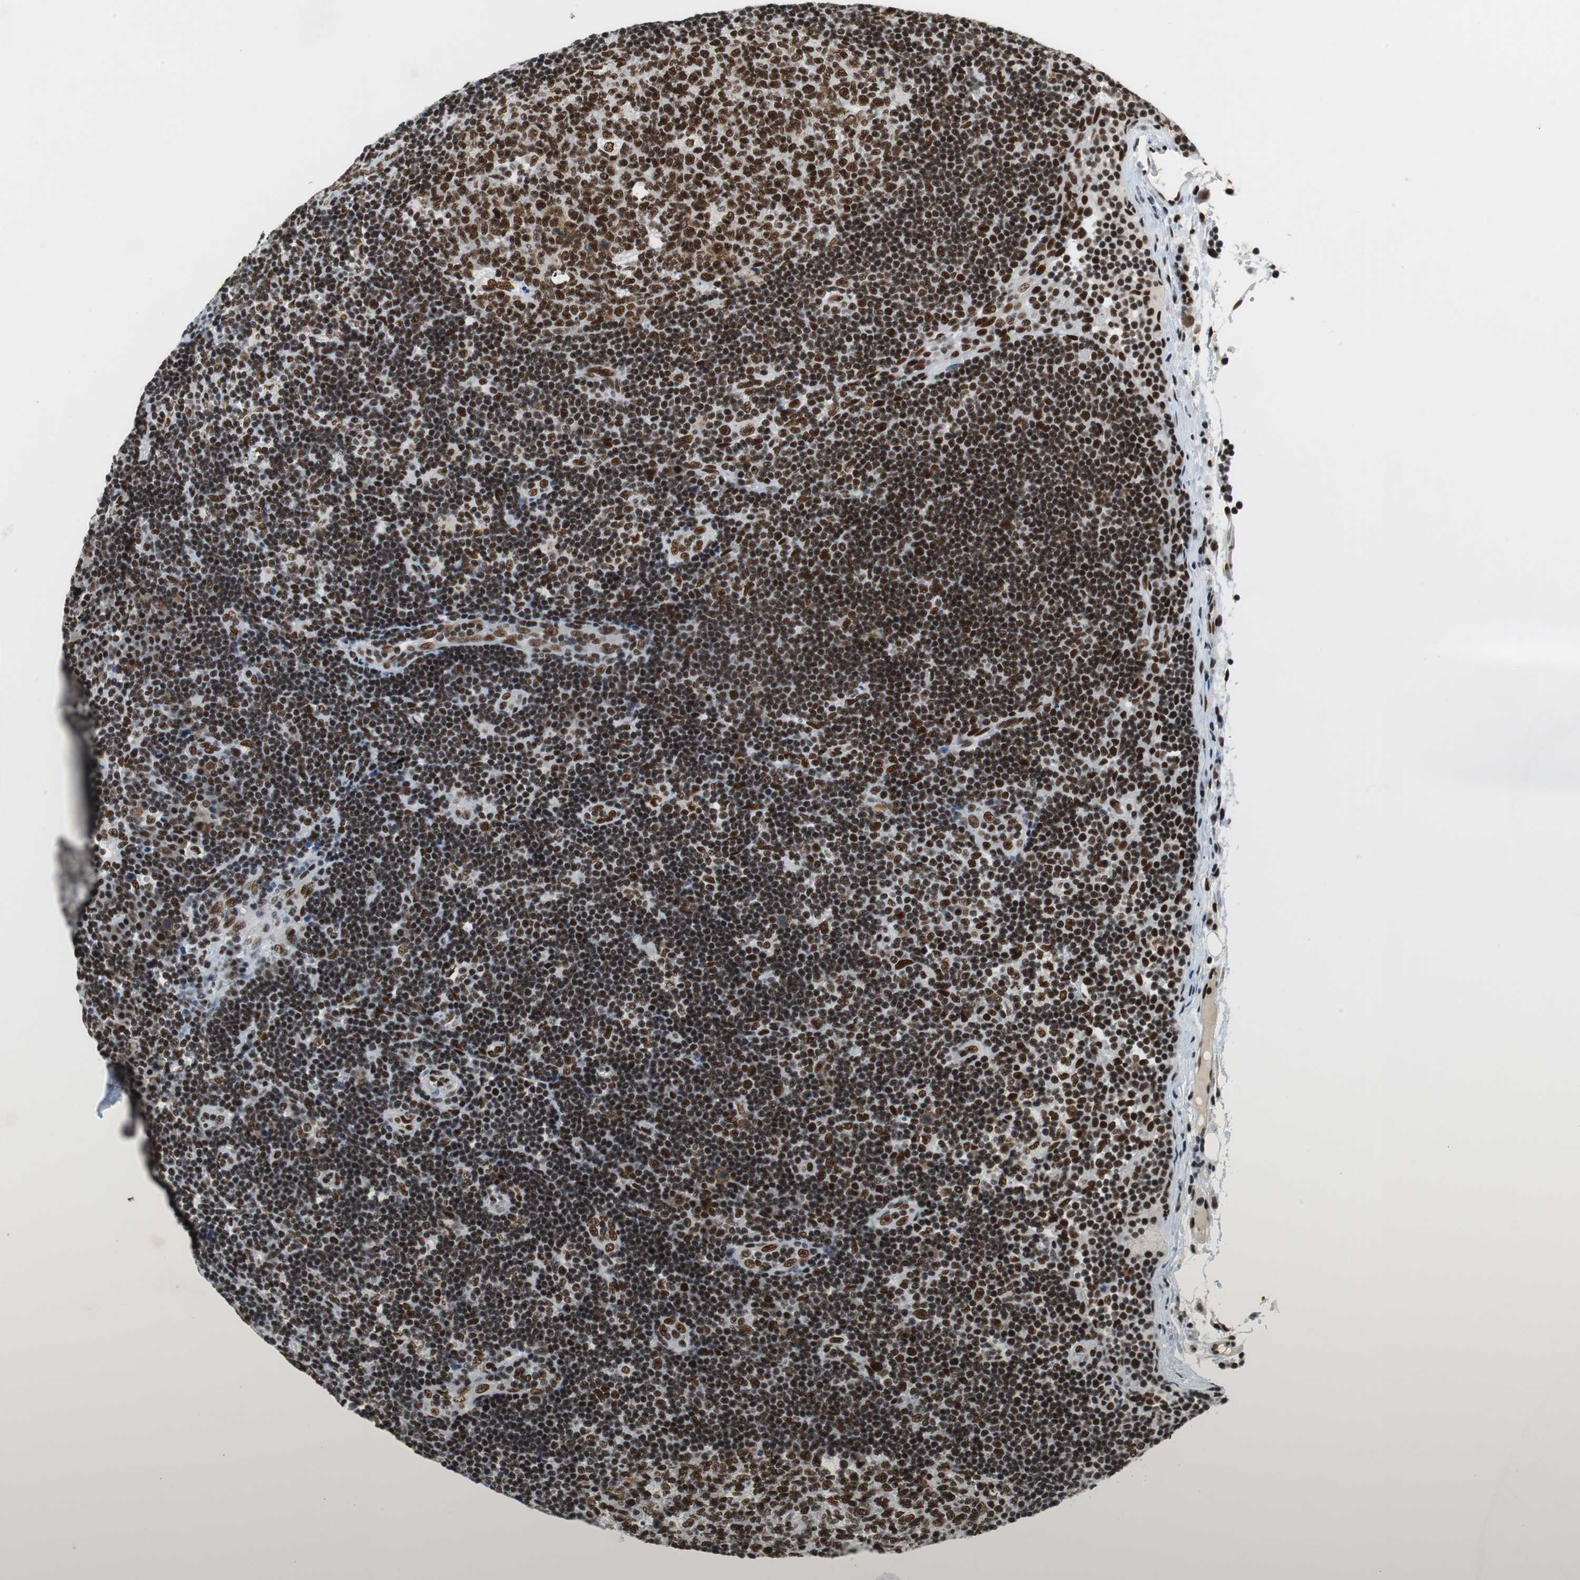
{"staining": {"intensity": "strong", "quantity": ">75%", "location": "nuclear"}, "tissue": "lymph node", "cell_type": "Germinal center cells", "image_type": "normal", "snomed": [{"axis": "morphology", "description": "Normal tissue, NOS"}, {"axis": "morphology", "description": "Squamous cell carcinoma, metastatic, NOS"}, {"axis": "topography", "description": "Lymph node"}], "caption": "Protein staining of unremarkable lymph node exhibits strong nuclear staining in about >75% of germinal center cells. Nuclei are stained in blue.", "gene": "PRKDC", "patient": {"sex": "female", "age": 53}}